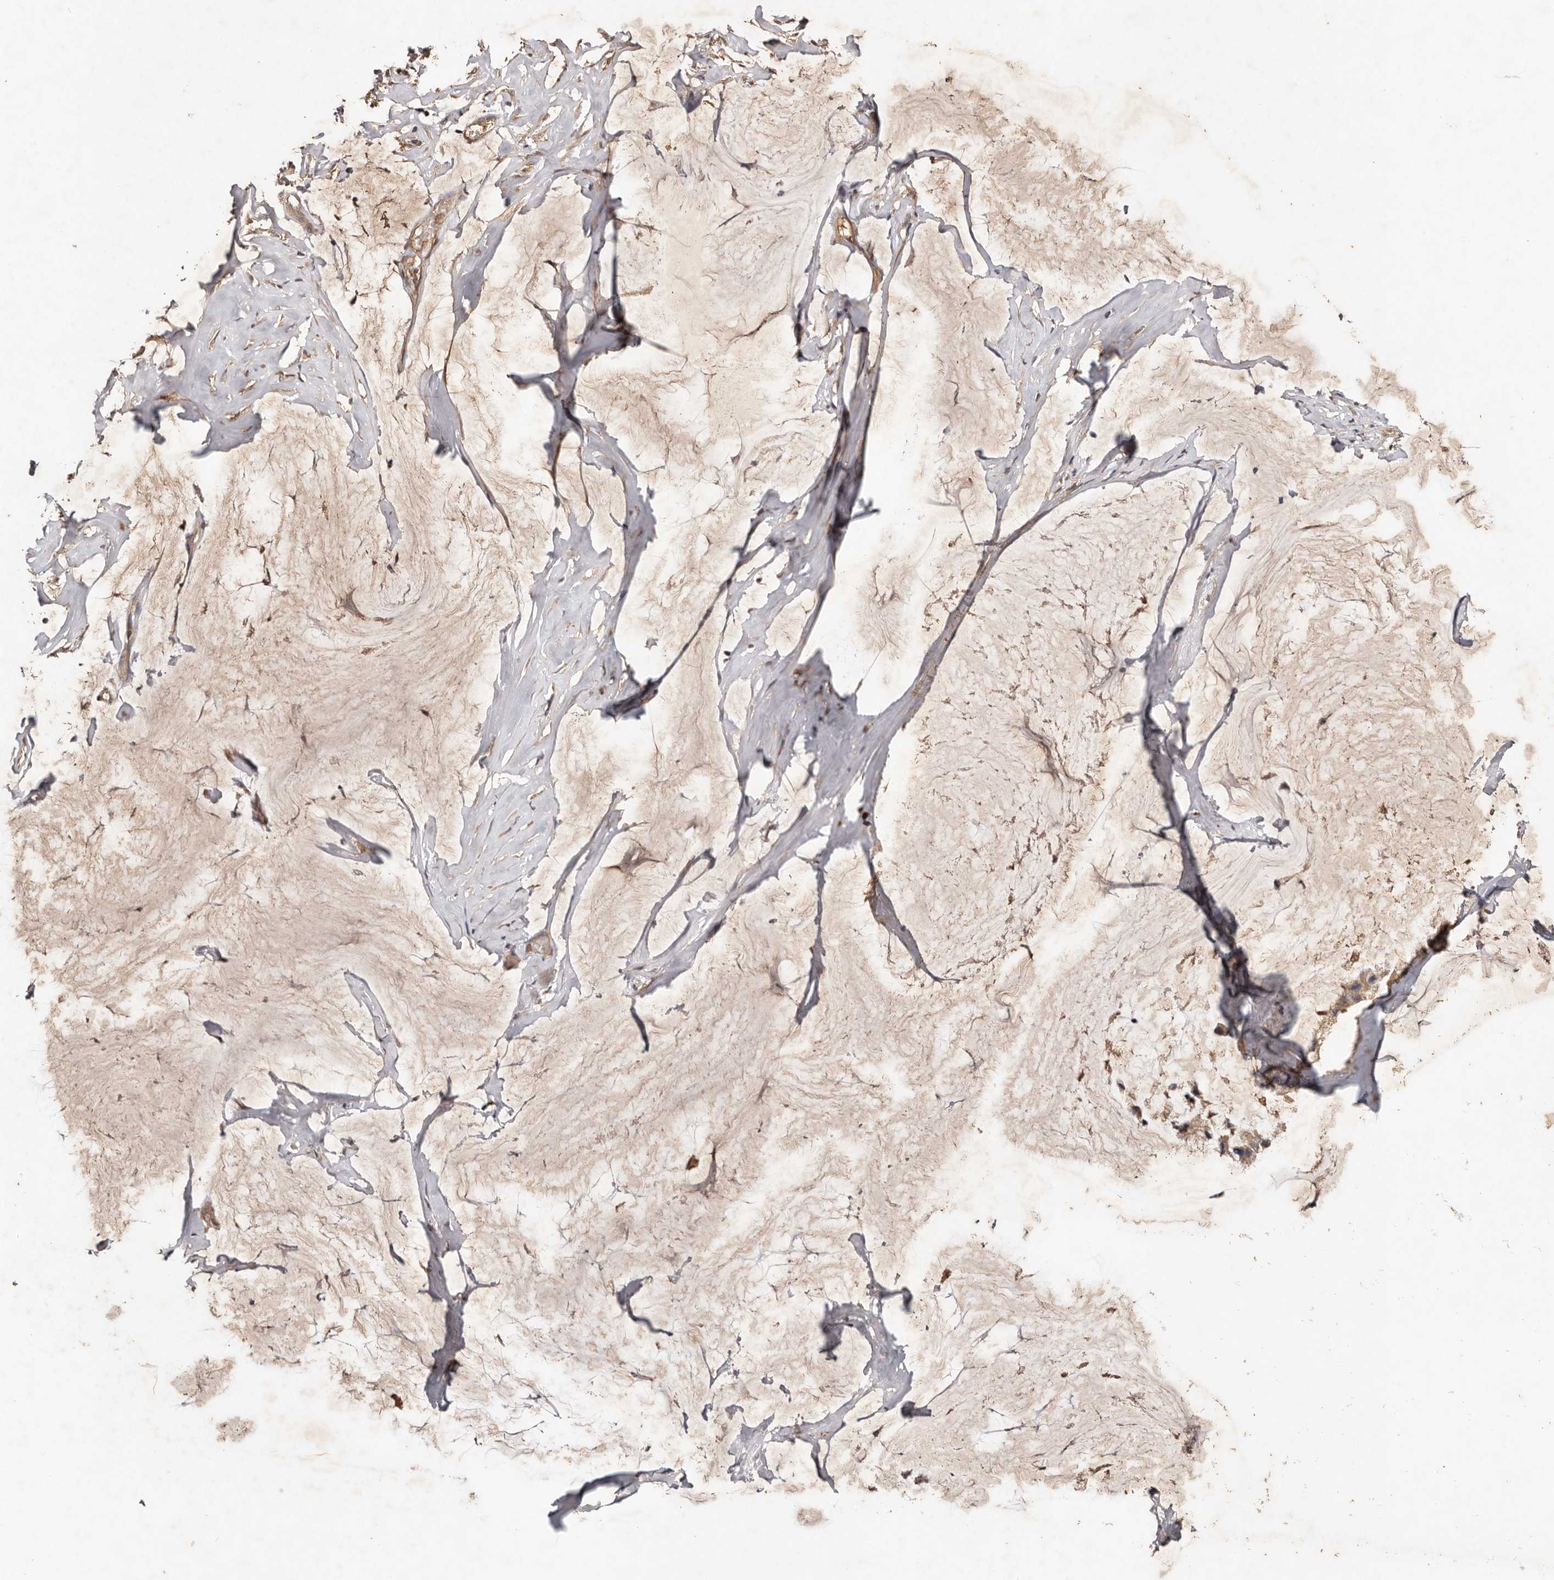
{"staining": {"intensity": "moderate", "quantity": ">75%", "location": "cytoplasmic/membranous"}, "tissue": "ovarian cancer", "cell_type": "Tumor cells", "image_type": "cancer", "snomed": [{"axis": "morphology", "description": "Cystadenocarcinoma, mucinous, NOS"}, {"axis": "topography", "description": "Ovary"}], "caption": "Immunohistochemistry micrograph of neoplastic tissue: human mucinous cystadenocarcinoma (ovarian) stained using immunohistochemistry (IHC) displays medium levels of moderate protein expression localized specifically in the cytoplasmic/membranous of tumor cells, appearing as a cytoplasmic/membranous brown color.", "gene": "PKIB", "patient": {"sex": "female", "age": 39}}